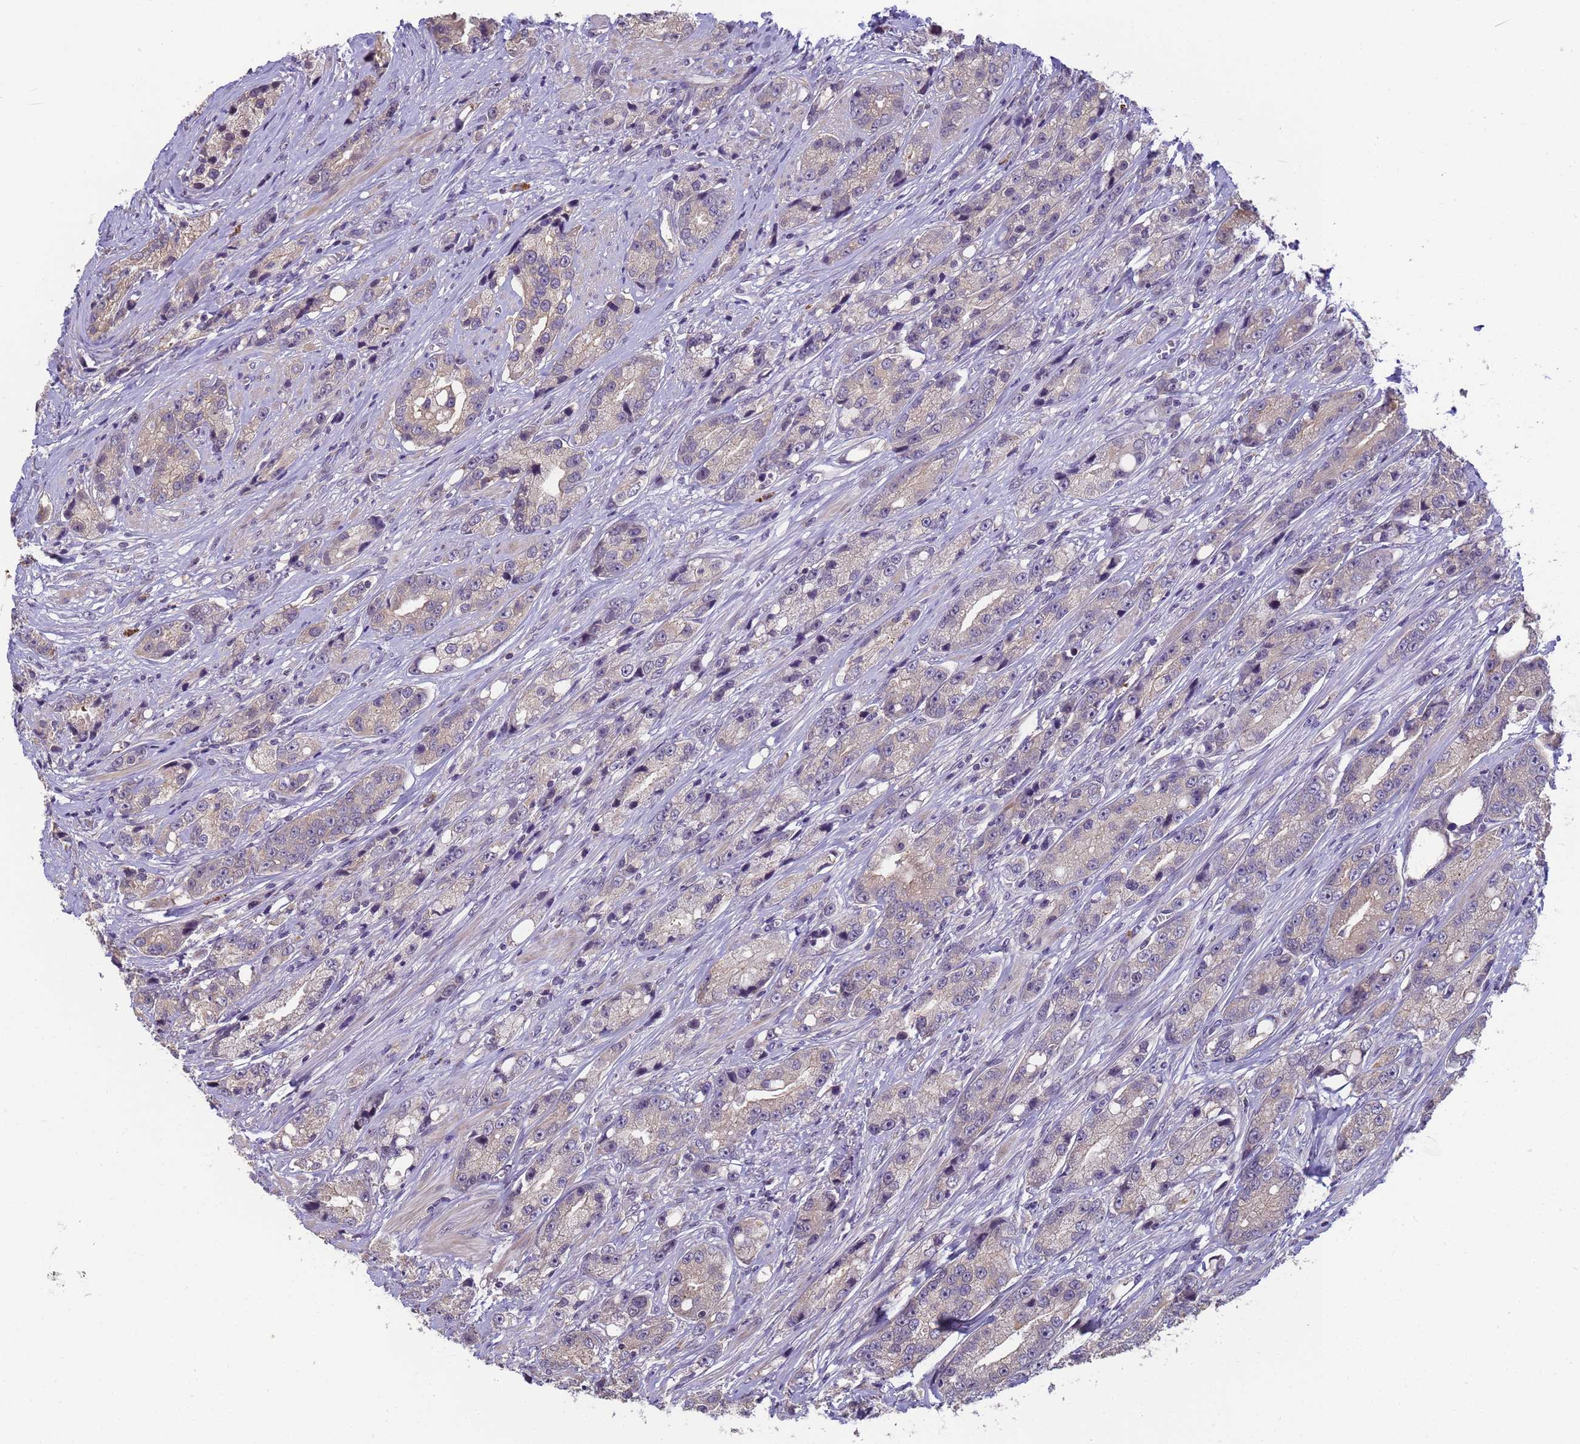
{"staining": {"intensity": "negative", "quantity": "none", "location": "none"}, "tissue": "prostate cancer", "cell_type": "Tumor cells", "image_type": "cancer", "snomed": [{"axis": "morphology", "description": "Adenocarcinoma, High grade"}, {"axis": "topography", "description": "Prostate"}], "caption": "Human prostate cancer stained for a protein using immunohistochemistry (IHC) demonstrates no staining in tumor cells.", "gene": "VWA3A", "patient": {"sex": "male", "age": 74}}